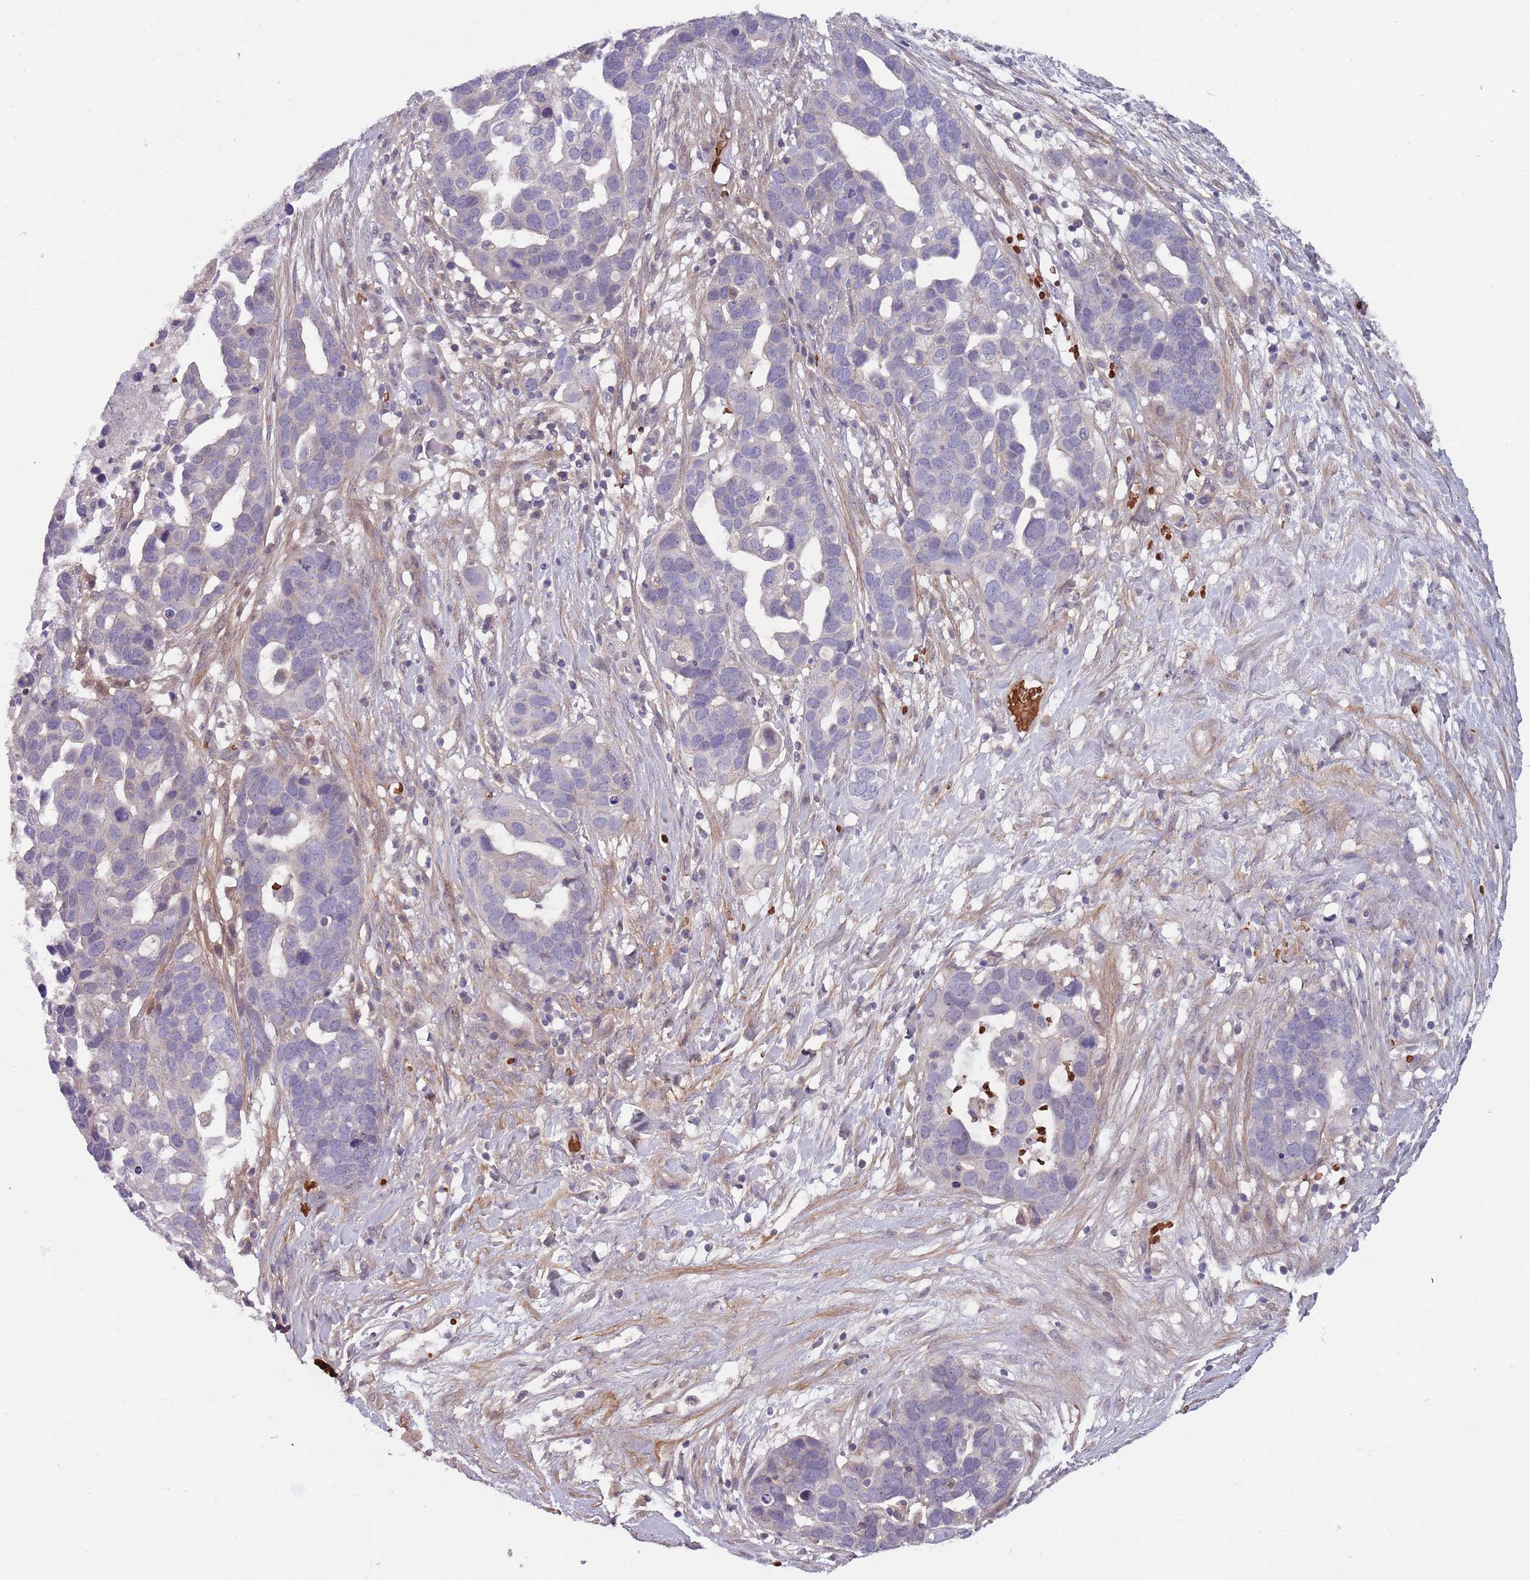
{"staining": {"intensity": "negative", "quantity": "none", "location": "none"}, "tissue": "ovarian cancer", "cell_type": "Tumor cells", "image_type": "cancer", "snomed": [{"axis": "morphology", "description": "Cystadenocarcinoma, serous, NOS"}, {"axis": "topography", "description": "Ovary"}], "caption": "Serous cystadenocarcinoma (ovarian) stained for a protein using immunohistochemistry shows no expression tumor cells.", "gene": "CLNS1A", "patient": {"sex": "female", "age": 54}}